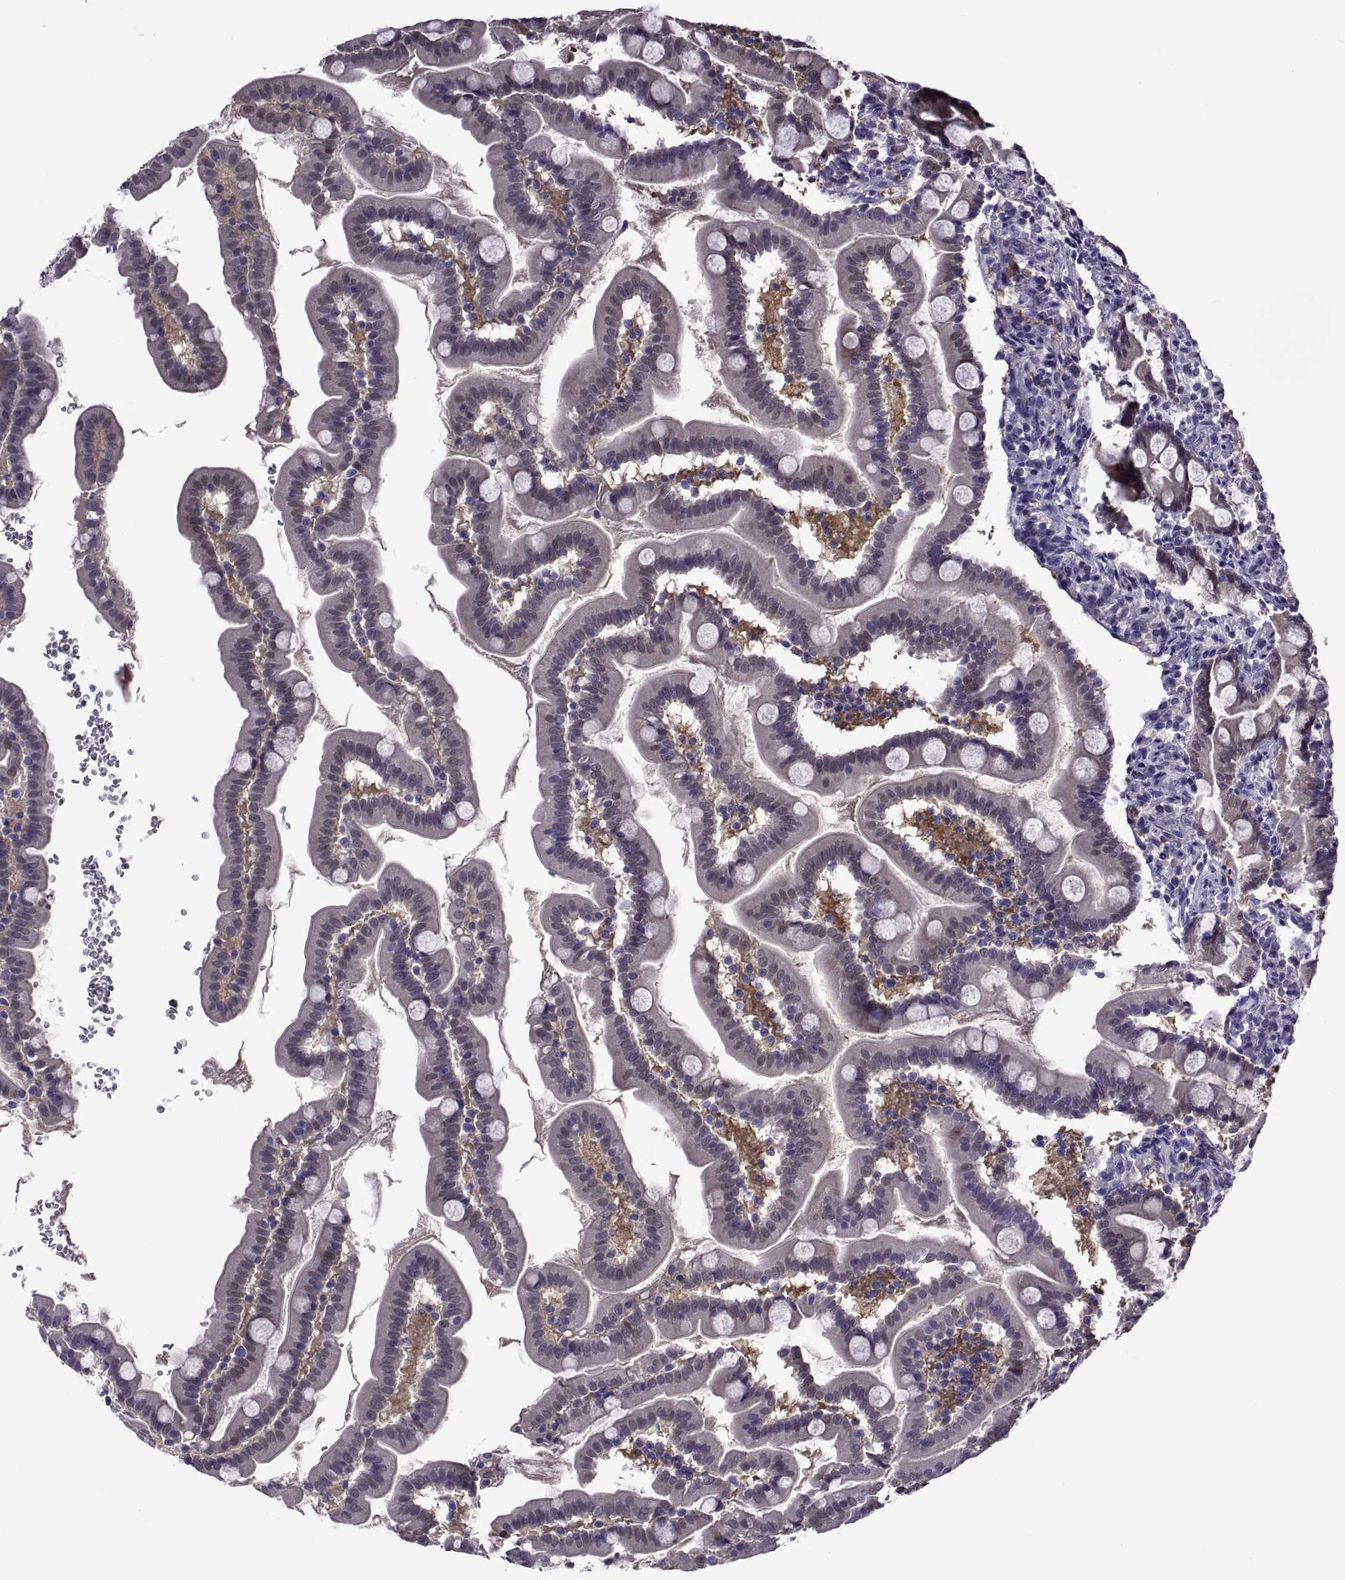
{"staining": {"intensity": "negative", "quantity": "none", "location": "none"}, "tissue": "small intestine", "cell_type": "Glandular cells", "image_type": "normal", "snomed": [{"axis": "morphology", "description": "Normal tissue, NOS"}, {"axis": "topography", "description": "Small intestine"}], "caption": "The immunohistochemistry micrograph has no significant staining in glandular cells of small intestine. (Brightfield microscopy of DAB (3,3'-diaminobenzidine) immunohistochemistry (IHC) at high magnification).", "gene": "LCN9", "patient": {"sex": "female", "age": 44}}